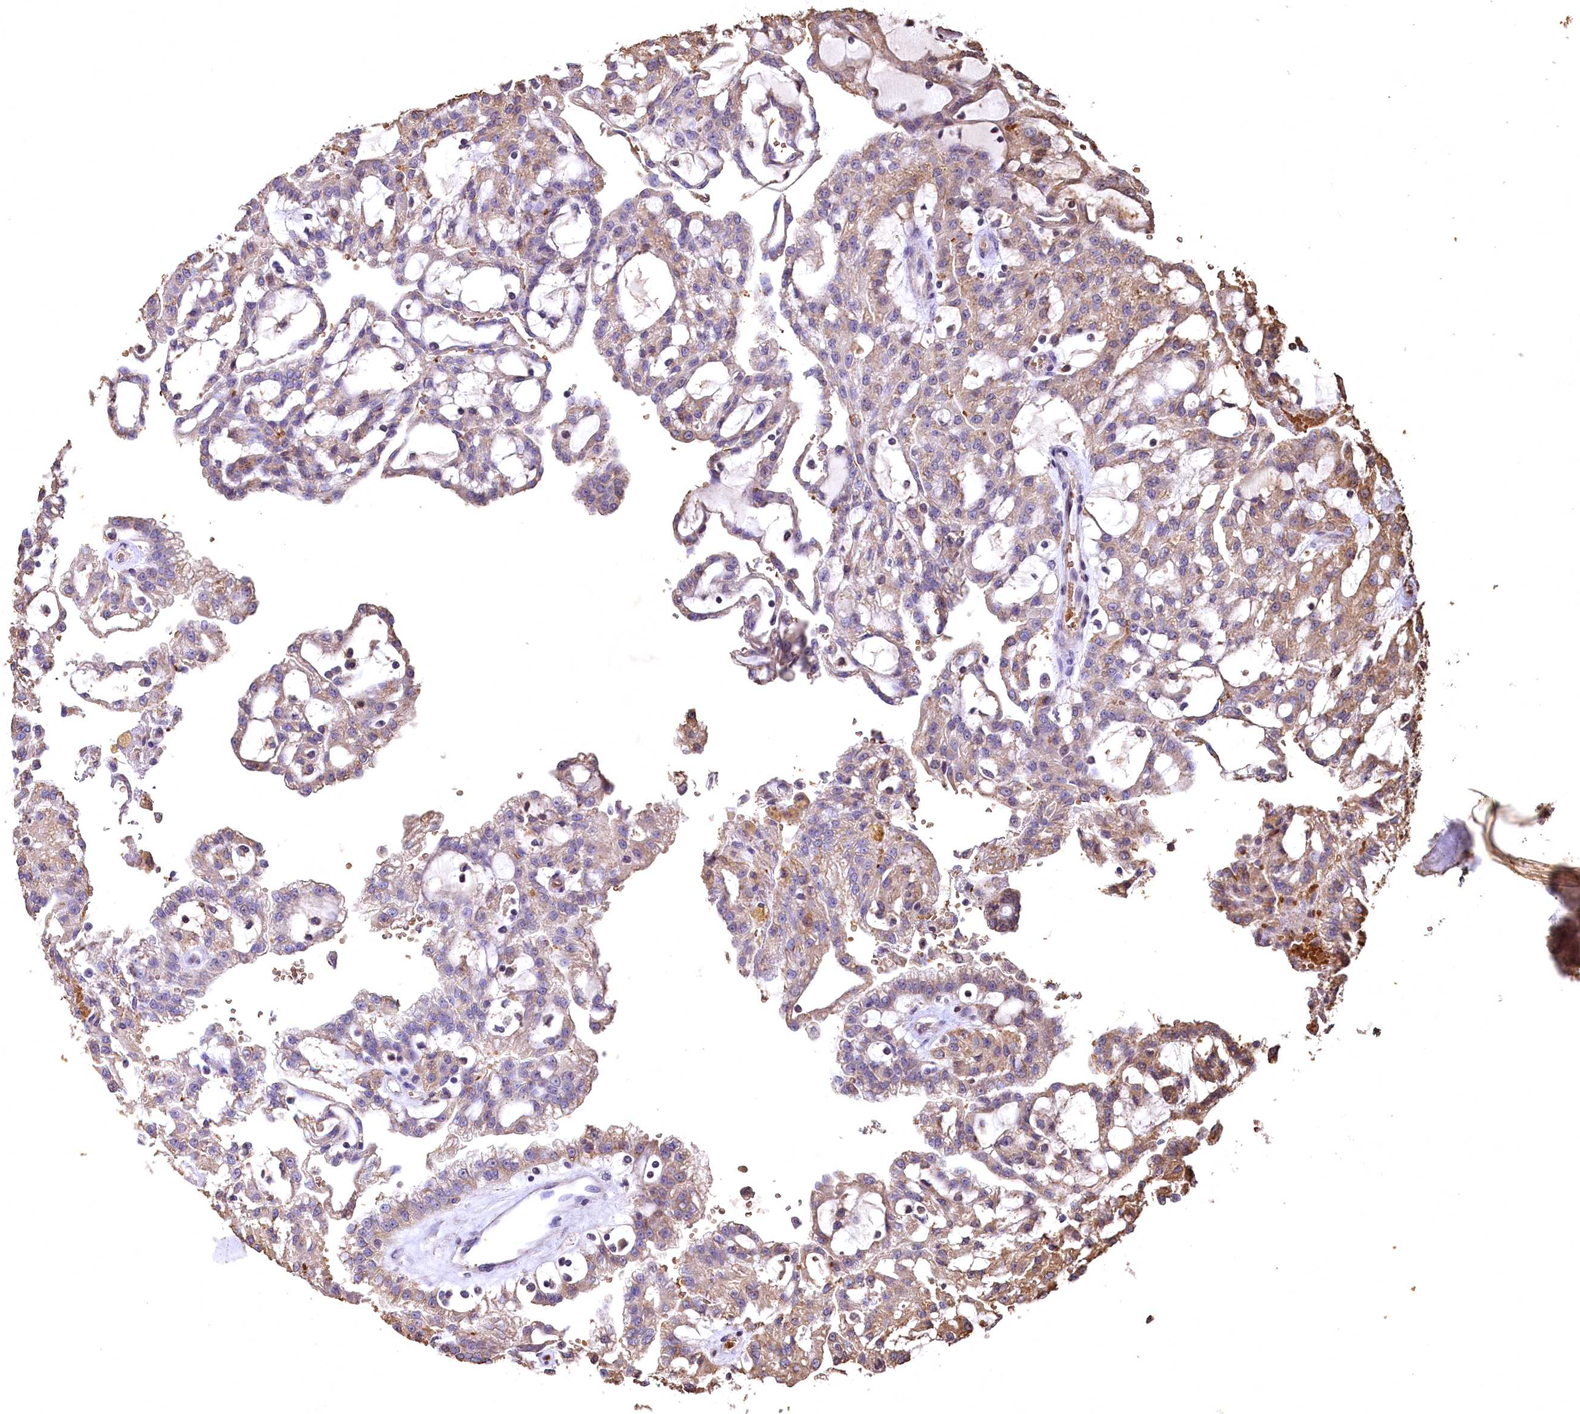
{"staining": {"intensity": "moderate", "quantity": "<25%", "location": "cytoplasmic/membranous"}, "tissue": "renal cancer", "cell_type": "Tumor cells", "image_type": "cancer", "snomed": [{"axis": "morphology", "description": "Adenocarcinoma, NOS"}, {"axis": "topography", "description": "Kidney"}], "caption": "Immunohistochemistry photomicrograph of renal cancer (adenocarcinoma) stained for a protein (brown), which shows low levels of moderate cytoplasmic/membranous positivity in about <25% of tumor cells.", "gene": "SPTA1", "patient": {"sex": "male", "age": 63}}